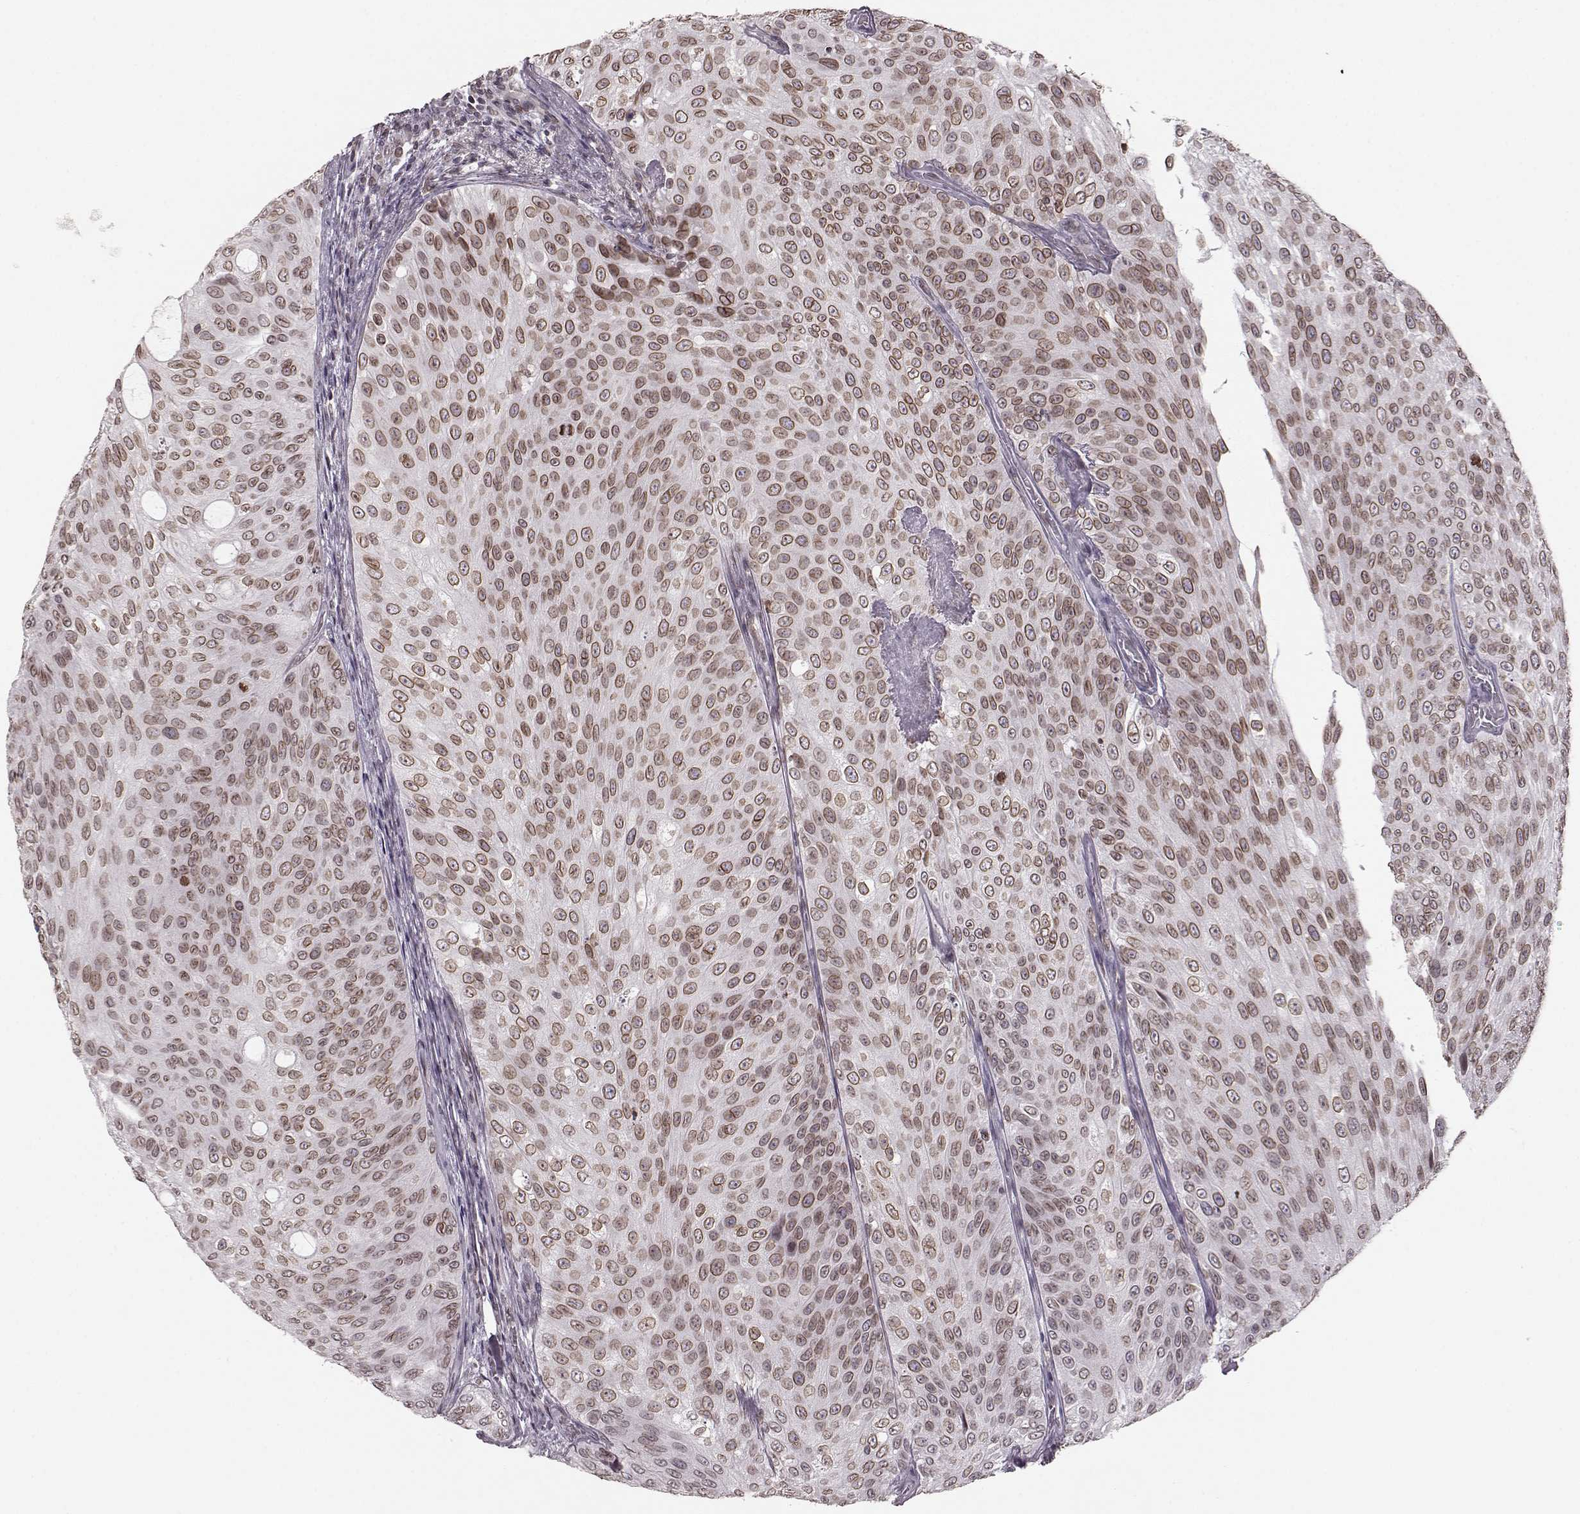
{"staining": {"intensity": "moderate", "quantity": ">75%", "location": "cytoplasmic/membranous,nuclear"}, "tissue": "urothelial cancer", "cell_type": "Tumor cells", "image_type": "cancer", "snomed": [{"axis": "morphology", "description": "Urothelial carcinoma, Low grade"}, {"axis": "topography", "description": "Ureter, NOS"}, {"axis": "topography", "description": "Urinary bladder"}], "caption": "Tumor cells display moderate cytoplasmic/membranous and nuclear positivity in about >75% of cells in urothelial carcinoma (low-grade).", "gene": "DCAF12", "patient": {"sex": "male", "age": 78}}